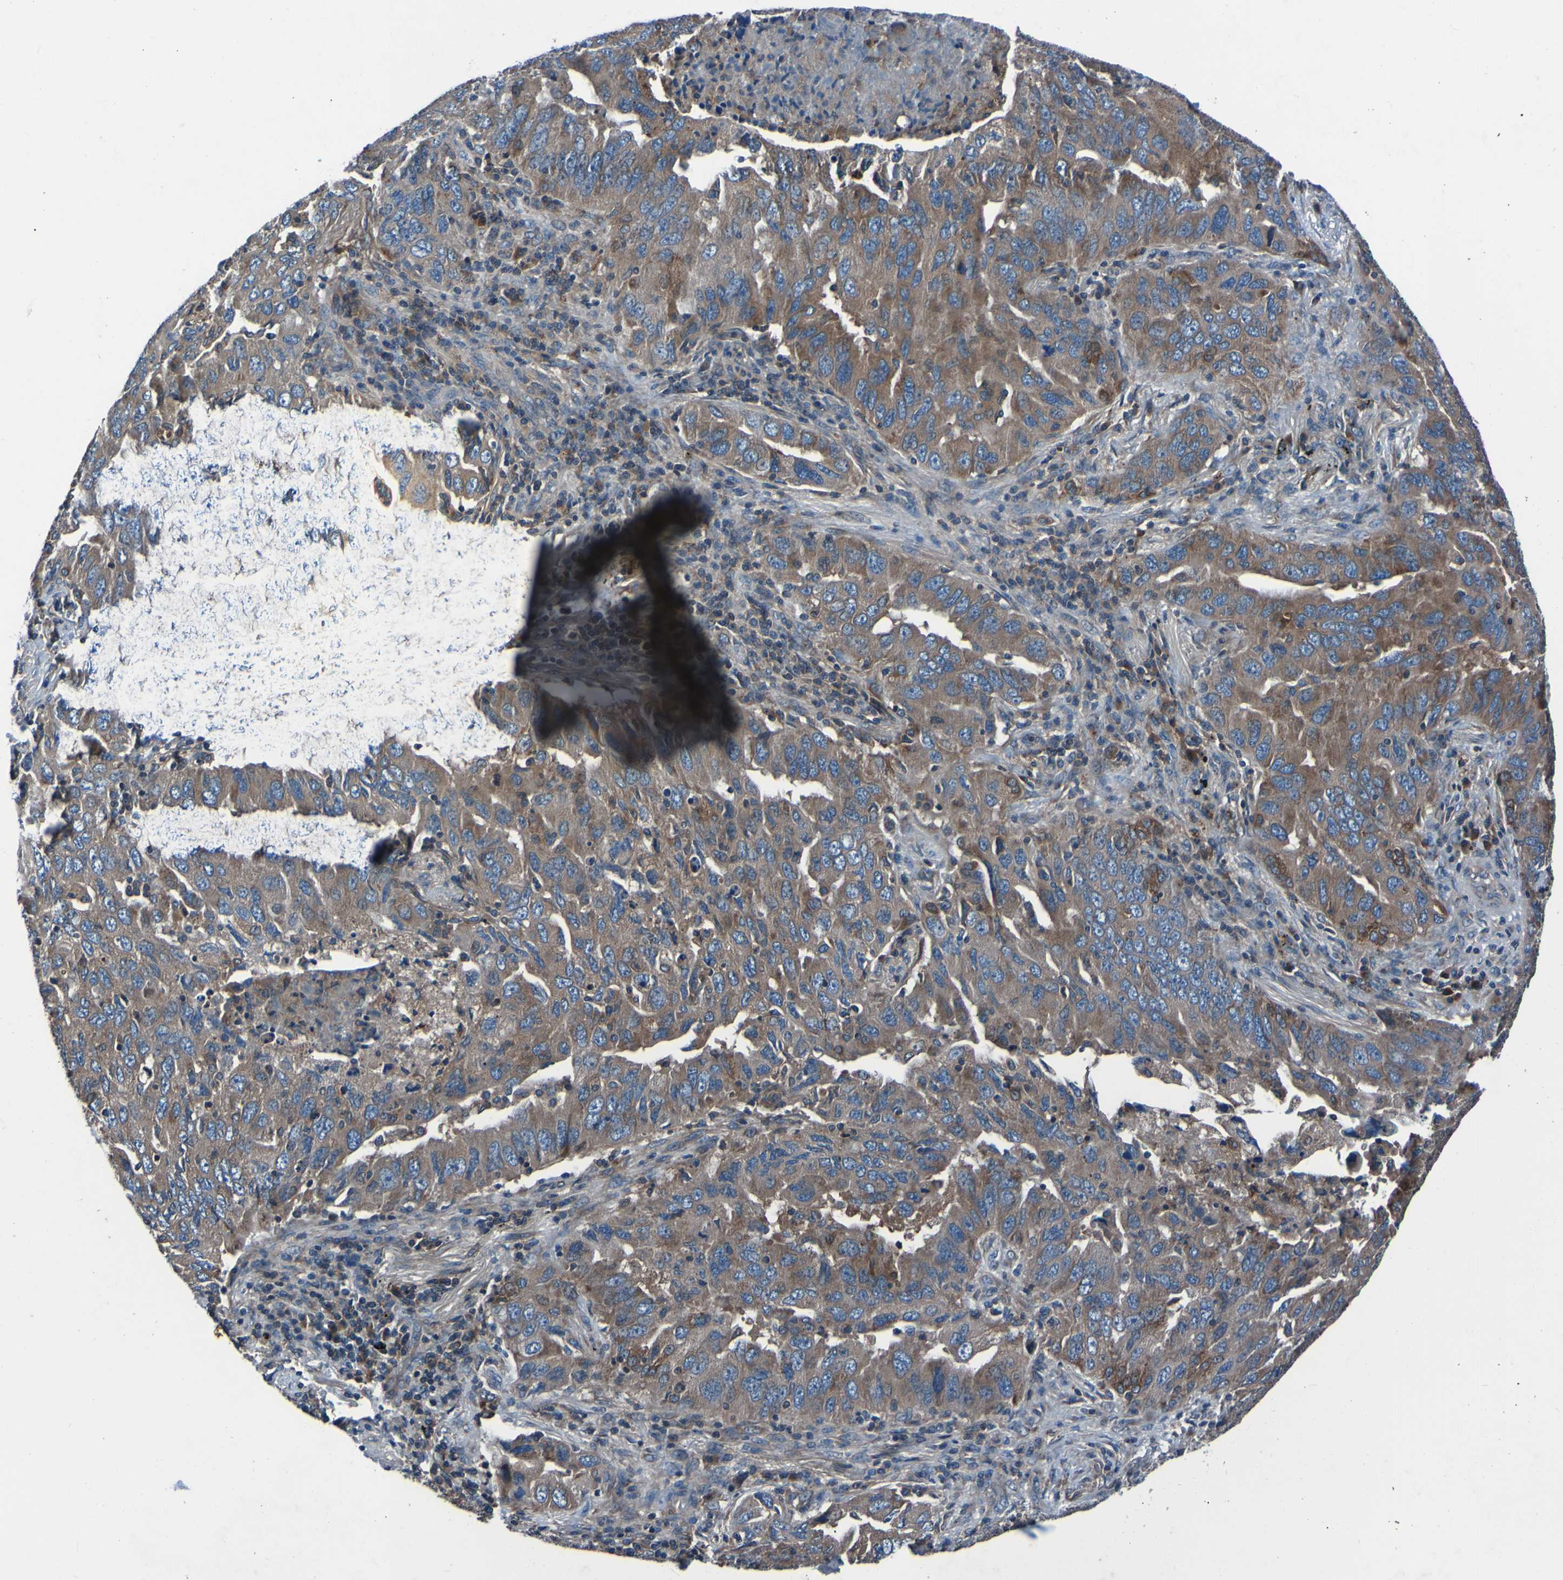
{"staining": {"intensity": "moderate", "quantity": ">75%", "location": "cytoplasmic/membranous"}, "tissue": "lung cancer", "cell_type": "Tumor cells", "image_type": "cancer", "snomed": [{"axis": "morphology", "description": "Adenocarcinoma, NOS"}, {"axis": "topography", "description": "Lung"}], "caption": "Immunohistochemistry (DAB (3,3'-diaminobenzidine)) staining of human lung cancer (adenocarcinoma) exhibits moderate cytoplasmic/membranous protein expression in approximately >75% of tumor cells. Nuclei are stained in blue.", "gene": "RAB5B", "patient": {"sex": "female", "age": 65}}